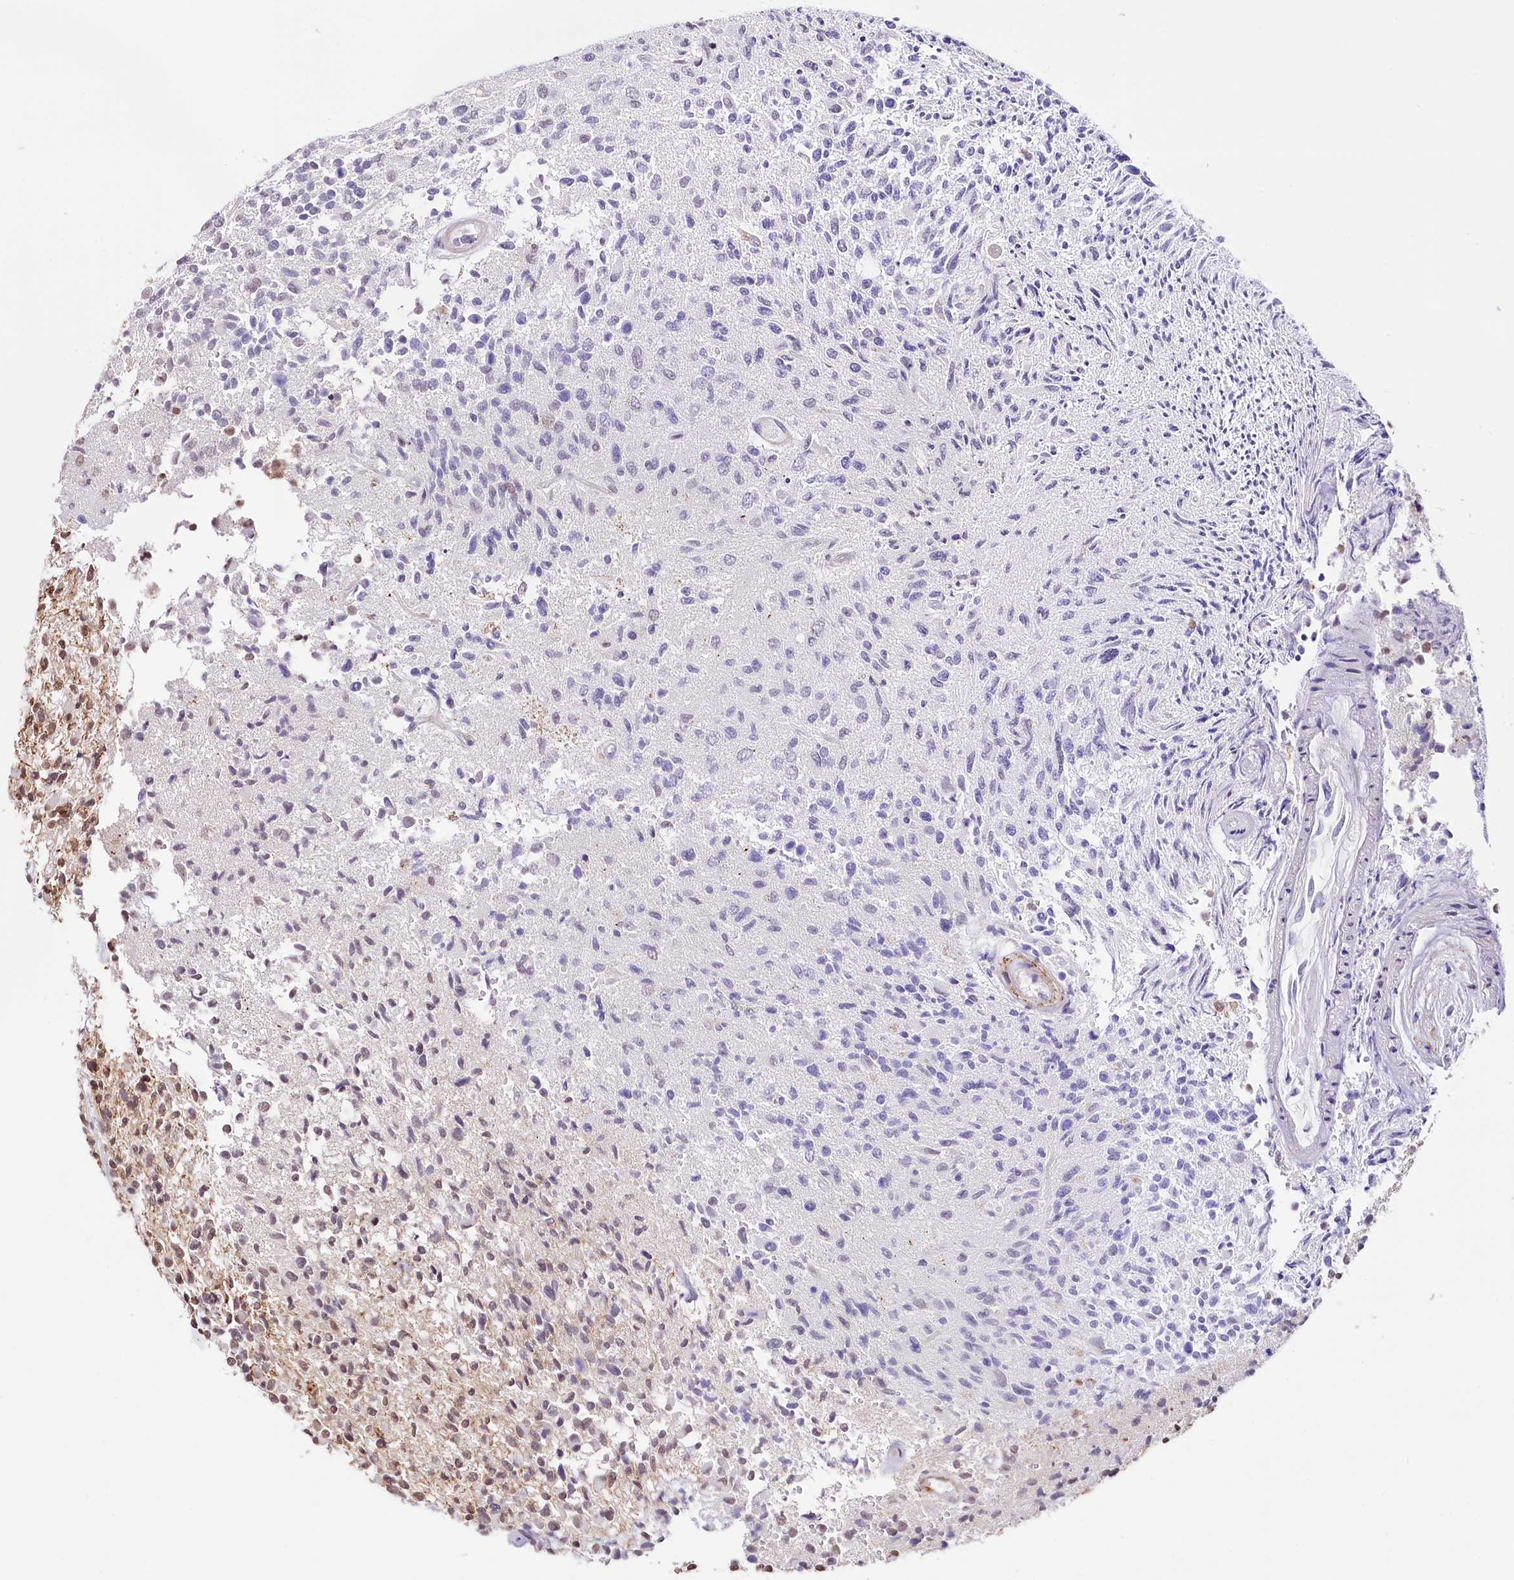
{"staining": {"intensity": "negative", "quantity": "none", "location": "none"}, "tissue": "glioma", "cell_type": "Tumor cells", "image_type": "cancer", "snomed": [{"axis": "morphology", "description": "Glioma, malignant, High grade"}, {"axis": "morphology", "description": "Glioblastoma, NOS"}, {"axis": "topography", "description": "Brain"}], "caption": "Tumor cells are negative for protein expression in human glioma.", "gene": "ST7", "patient": {"sex": "male", "age": 60}}